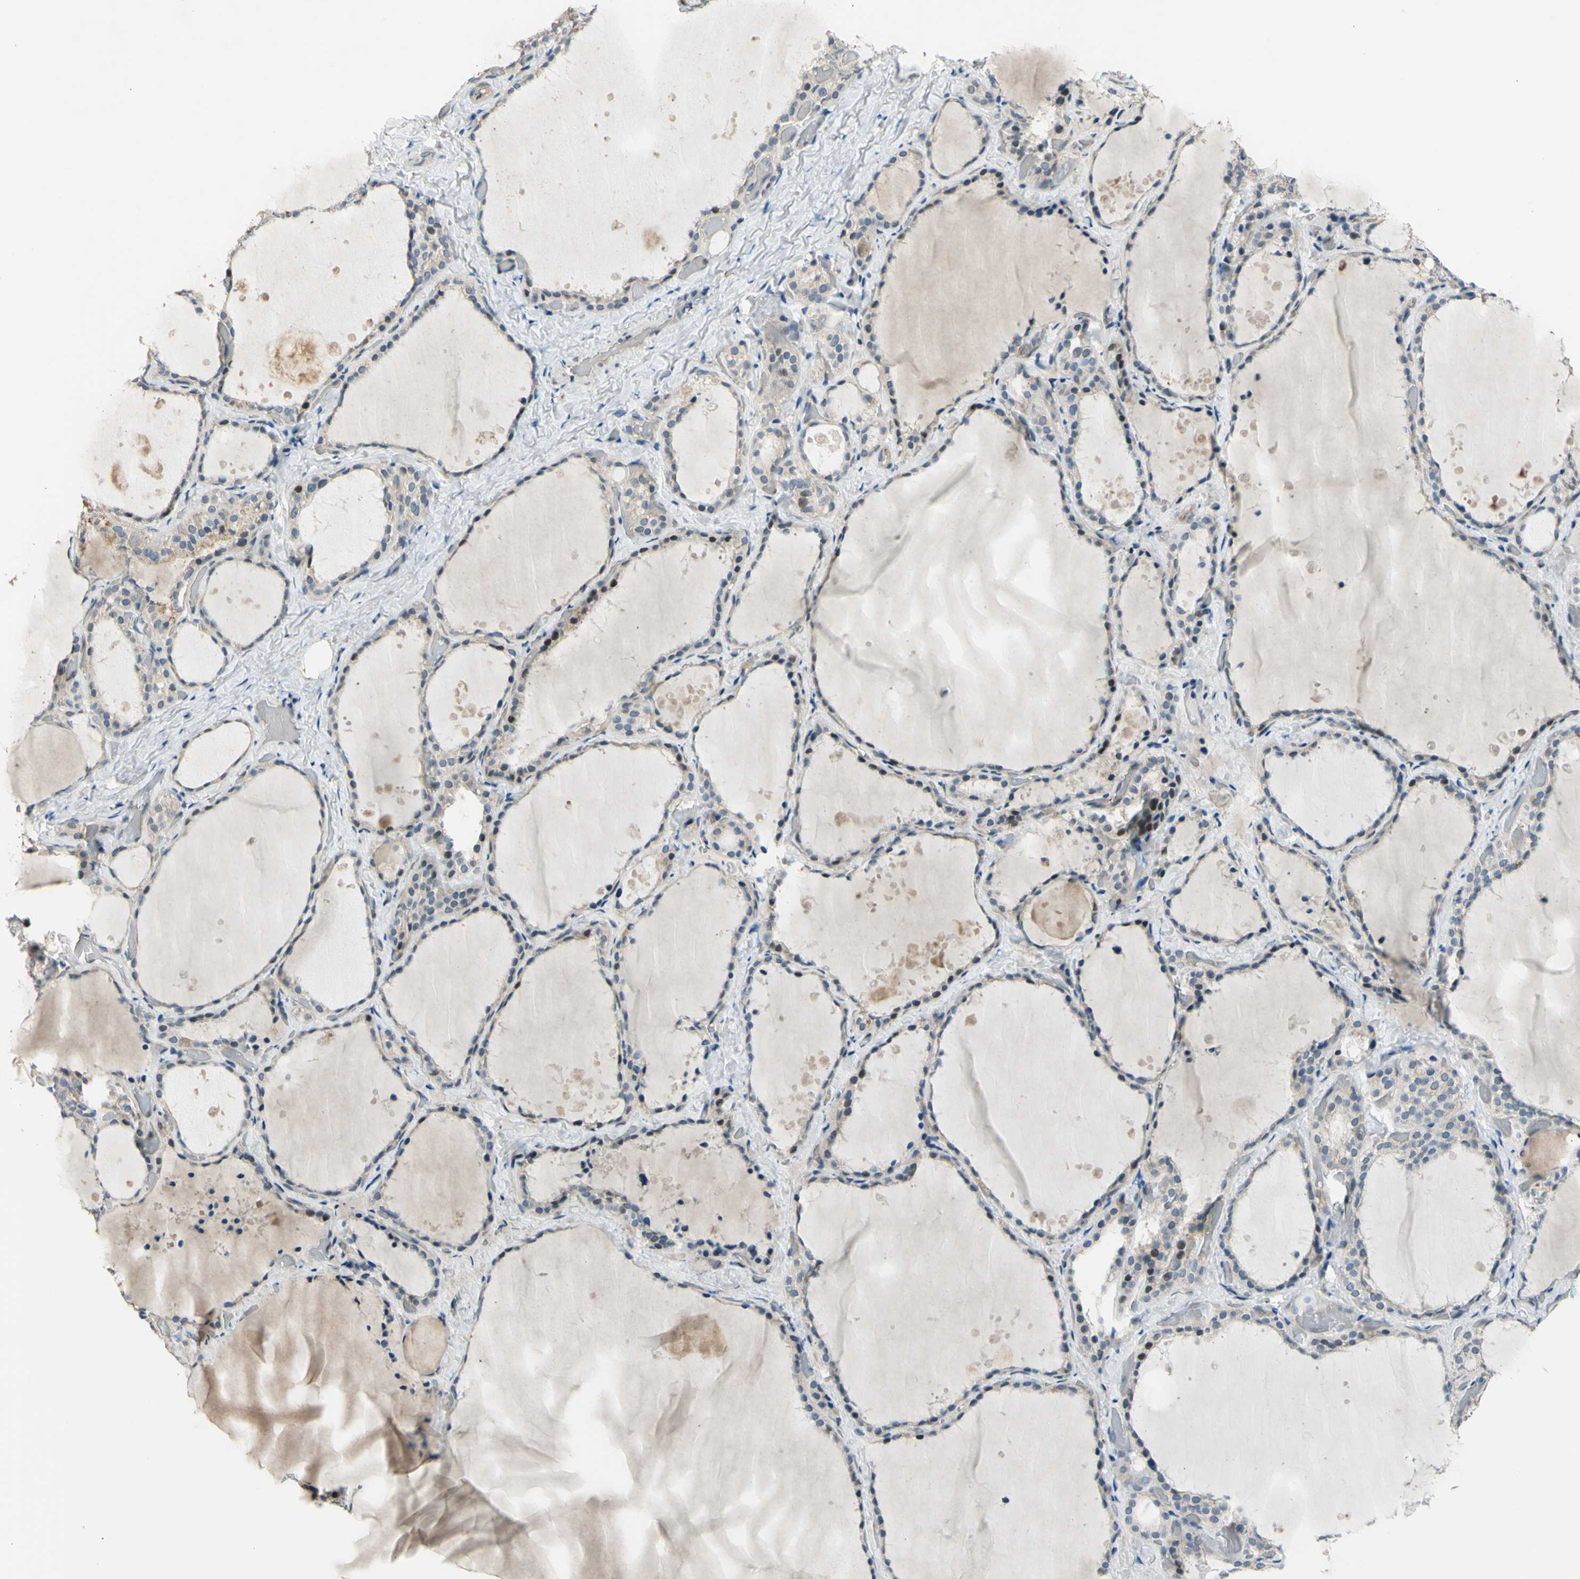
{"staining": {"intensity": "moderate", "quantity": "<25%", "location": "cytoplasmic/membranous,nuclear"}, "tissue": "thyroid gland", "cell_type": "Glandular cells", "image_type": "normal", "snomed": [{"axis": "morphology", "description": "Normal tissue, NOS"}, {"axis": "topography", "description": "Thyroid gland"}], "caption": "Immunohistochemical staining of benign human thyroid gland demonstrates low levels of moderate cytoplasmic/membranous,nuclear positivity in approximately <25% of glandular cells.", "gene": "ZNF184", "patient": {"sex": "female", "age": 44}}